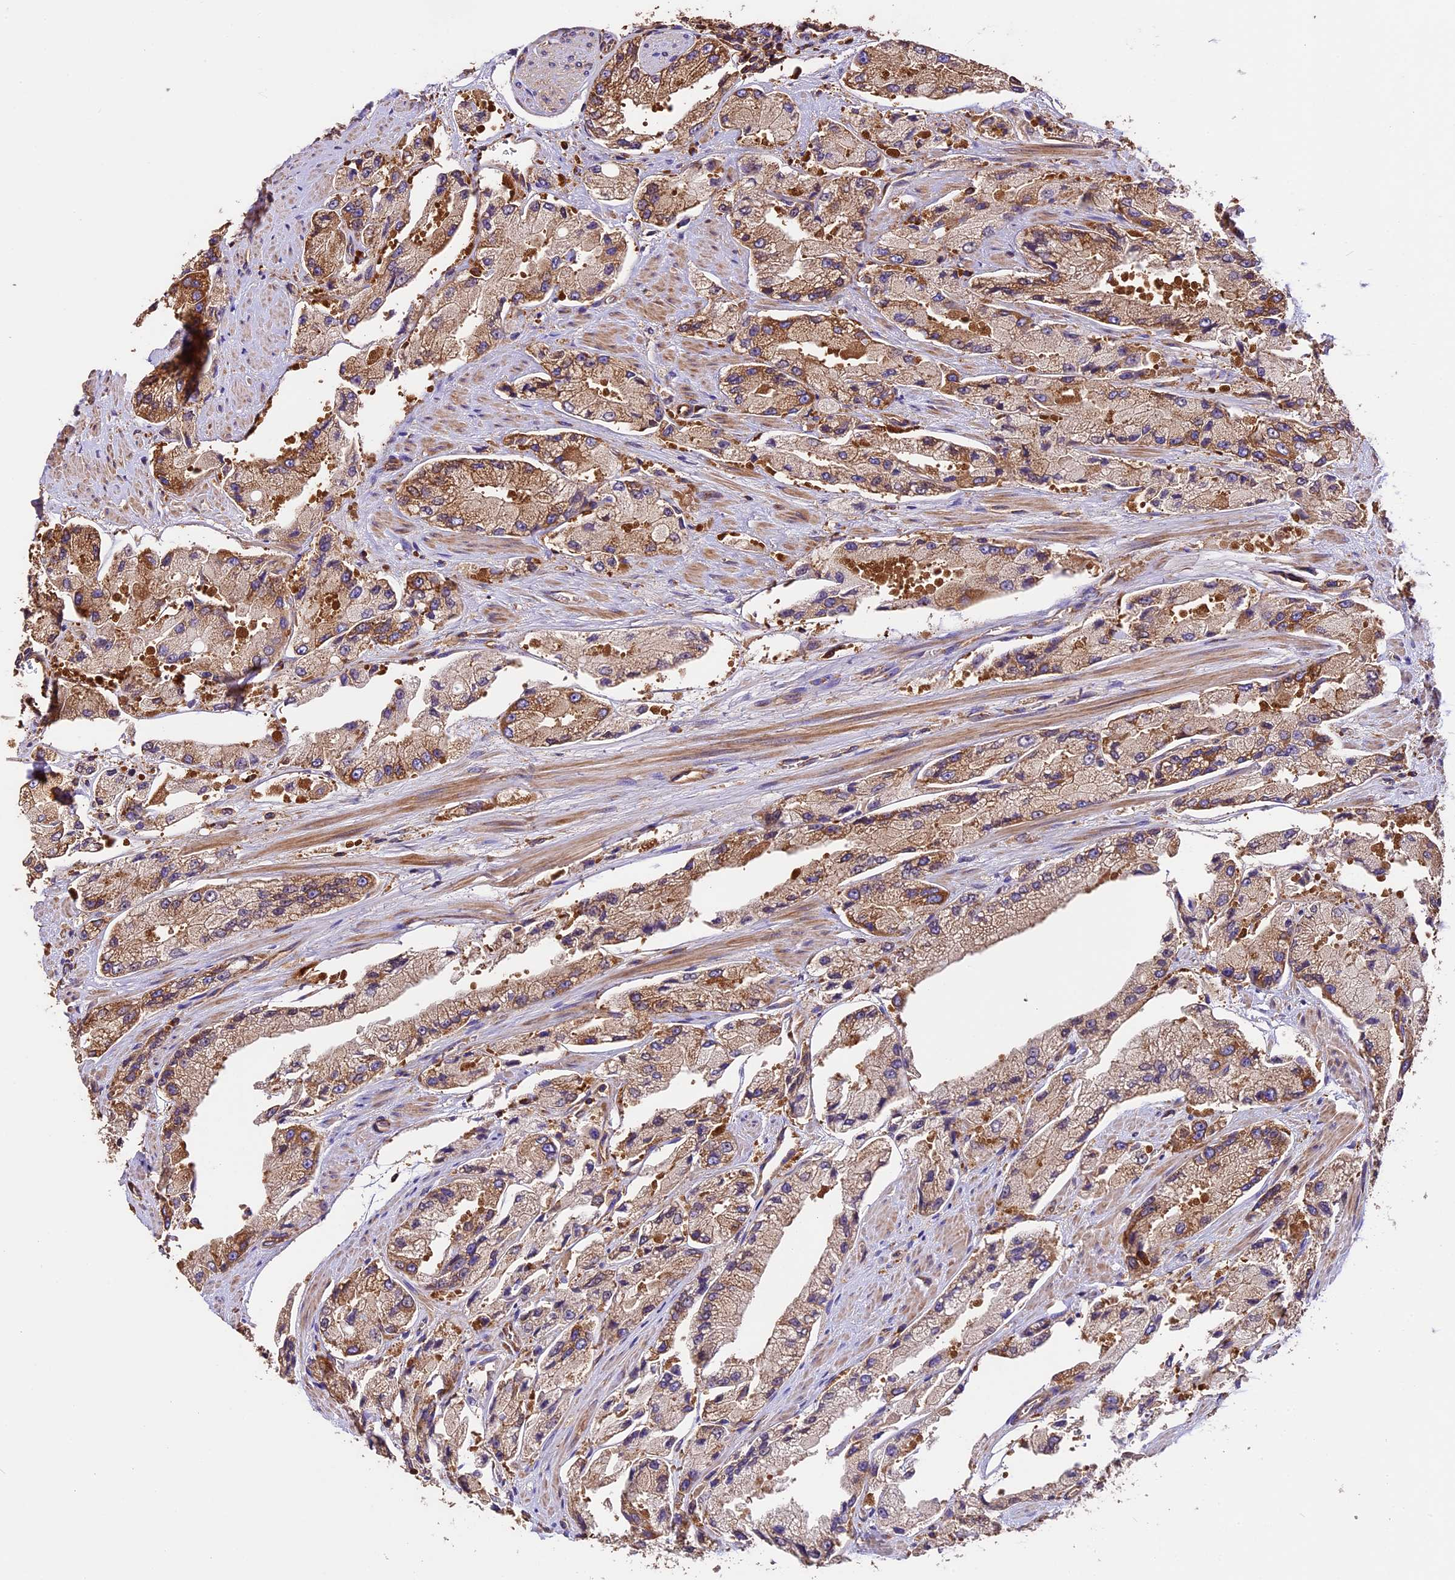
{"staining": {"intensity": "moderate", "quantity": ">75%", "location": "cytoplasmic/membranous"}, "tissue": "prostate cancer", "cell_type": "Tumor cells", "image_type": "cancer", "snomed": [{"axis": "morphology", "description": "Adenocarcinoma, High grade"}, {"axis": "topography", "description": "Prostate"}], "caption": "Moderate cytoplasmic/membranous staining is seen in approximately >75% of tumor cells in prostate adenocarcinoma (high-grade).", "gene": "KARS1", "patient": {"sex": "male", "age": 58}}